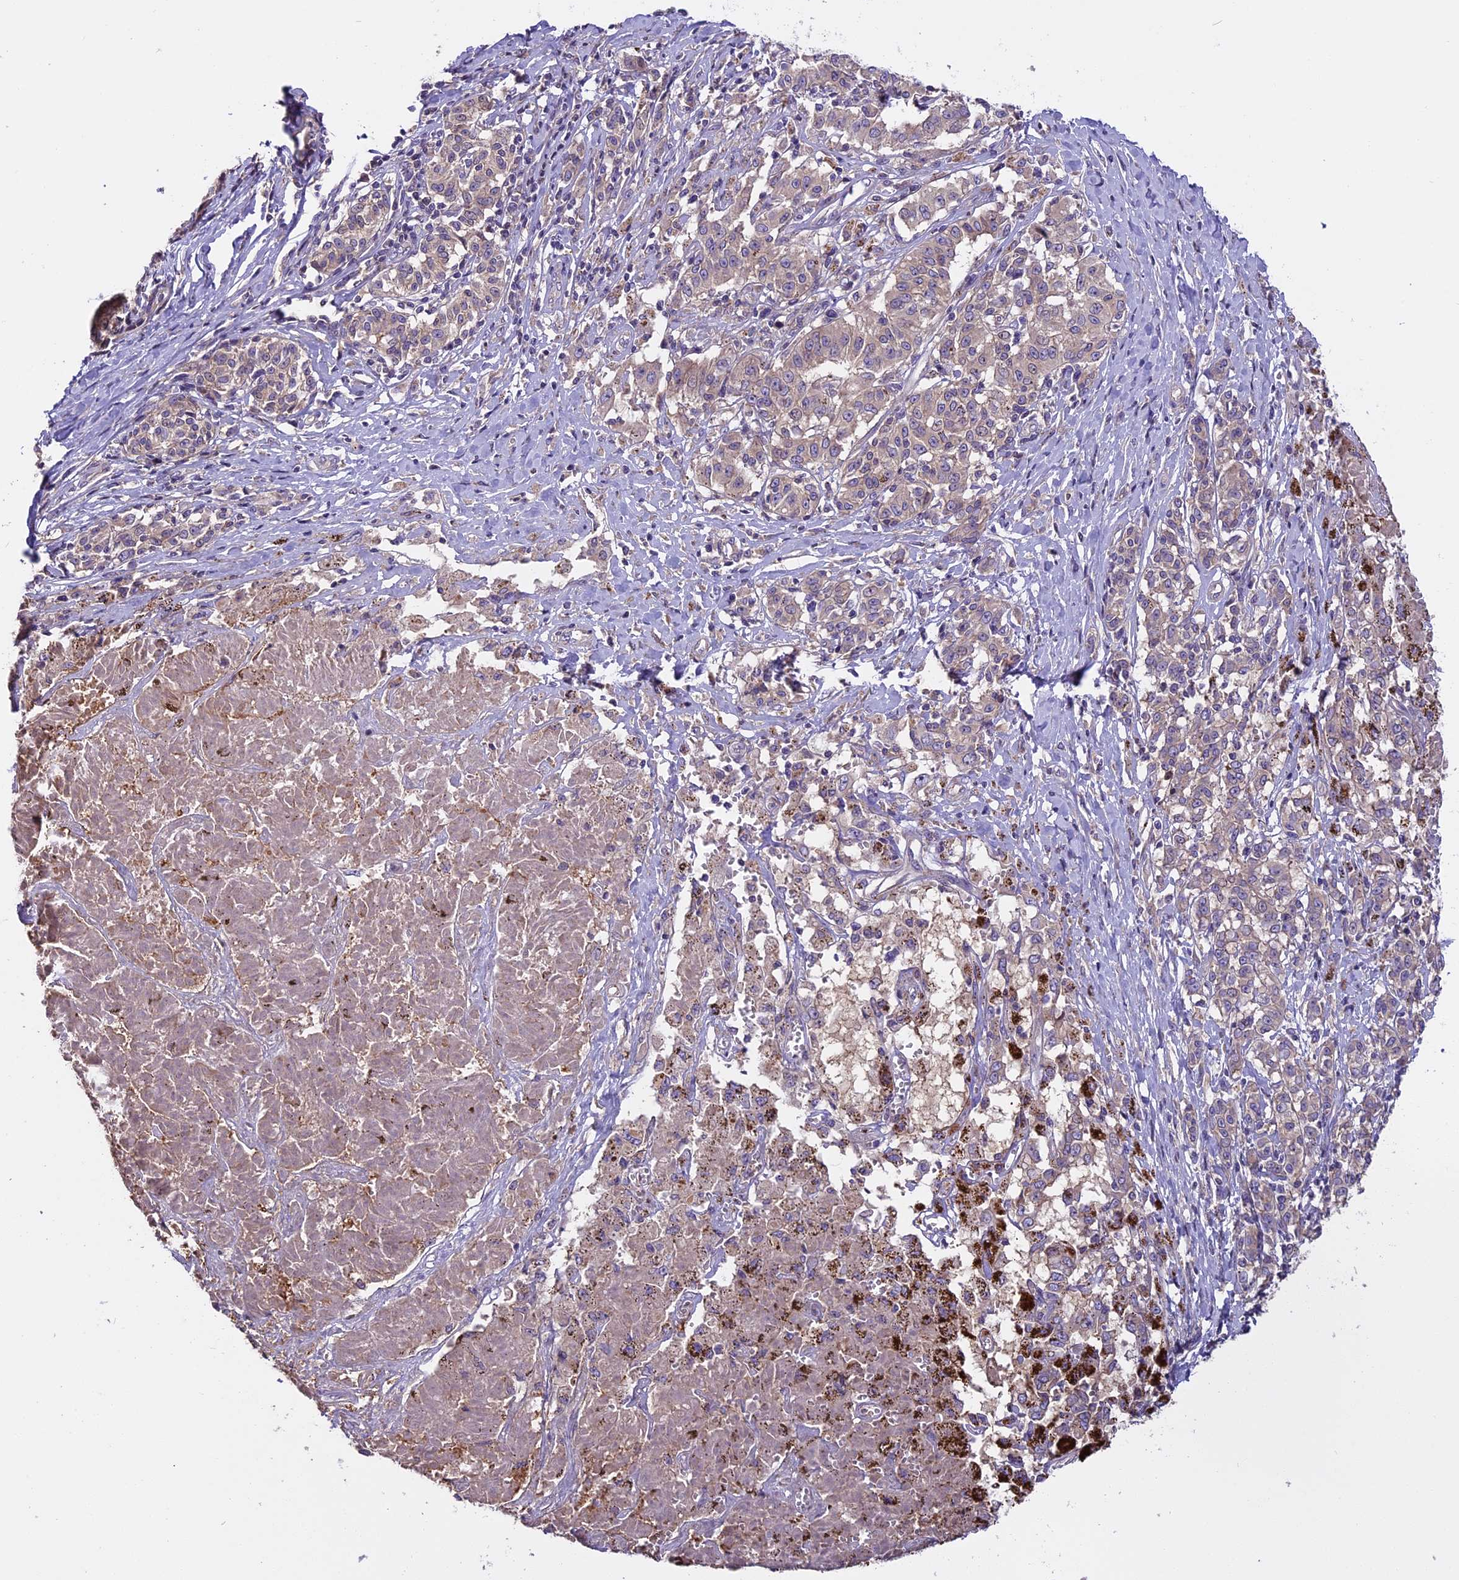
{"staining": {"intensity": "weak", "quantity": "25%-75%", "location": "cytoplasmic/membranous"}, "tissue": "melanoma", "cell_type": "Tumor cells", "image_type": "cancer", "snomed": [{"axis": "morphology", "description": "Malignant melanoma, NOS"}, {"axis": "topography", "description": "Skin"}], "caption": "Immunohistochemical staining of malignant melanoma exhibits low levels of weak cytoplasmic/membranous positivity in approximately 25%-75% of tumor cells.", "gene": "FAM98C", "patient": {"sex": "female", "age": 72}}